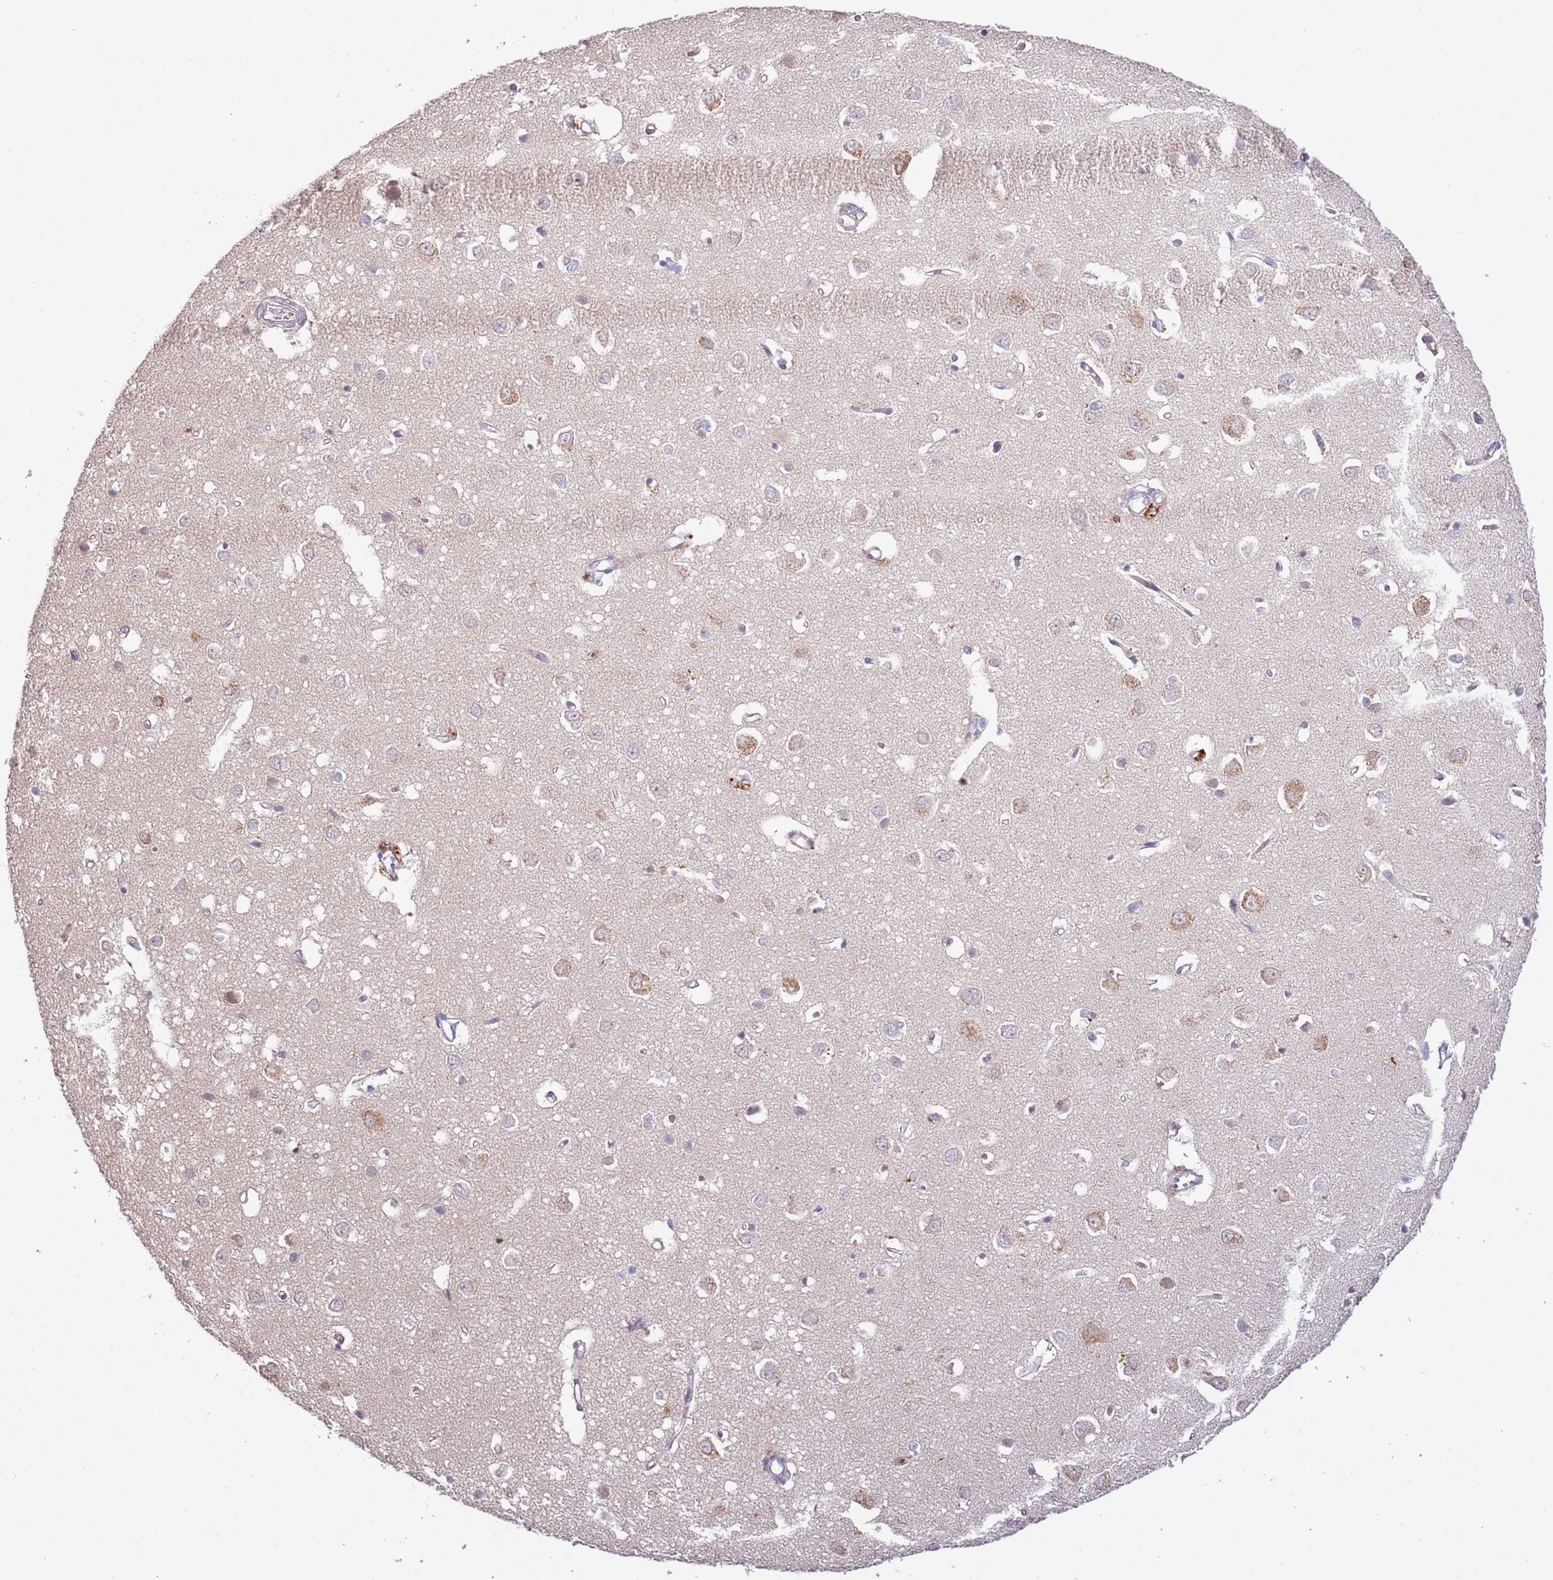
{"staining": {"intensity": "negative", "quantity": "none", "location": "none"}, "tissue": "cerebral cortex", "cell_type": "Endothelial cells", "image_type": "normal", "snomed": [{"axis": "morphology", "description": "Normal tissue, NOS"}, {"axis": "topography", "description": "Cerebral cortex"}], "caption": "IHC of benign cerebral cortex exhibits no expression in endothelial cells. Brightfield microscopy of immunohistochemistry stained with DAB (brown) and hematoxylin (blue), captured at high magnification.", "gene": "P2RY13", "patient": {"sex": "female", "age": 64}}